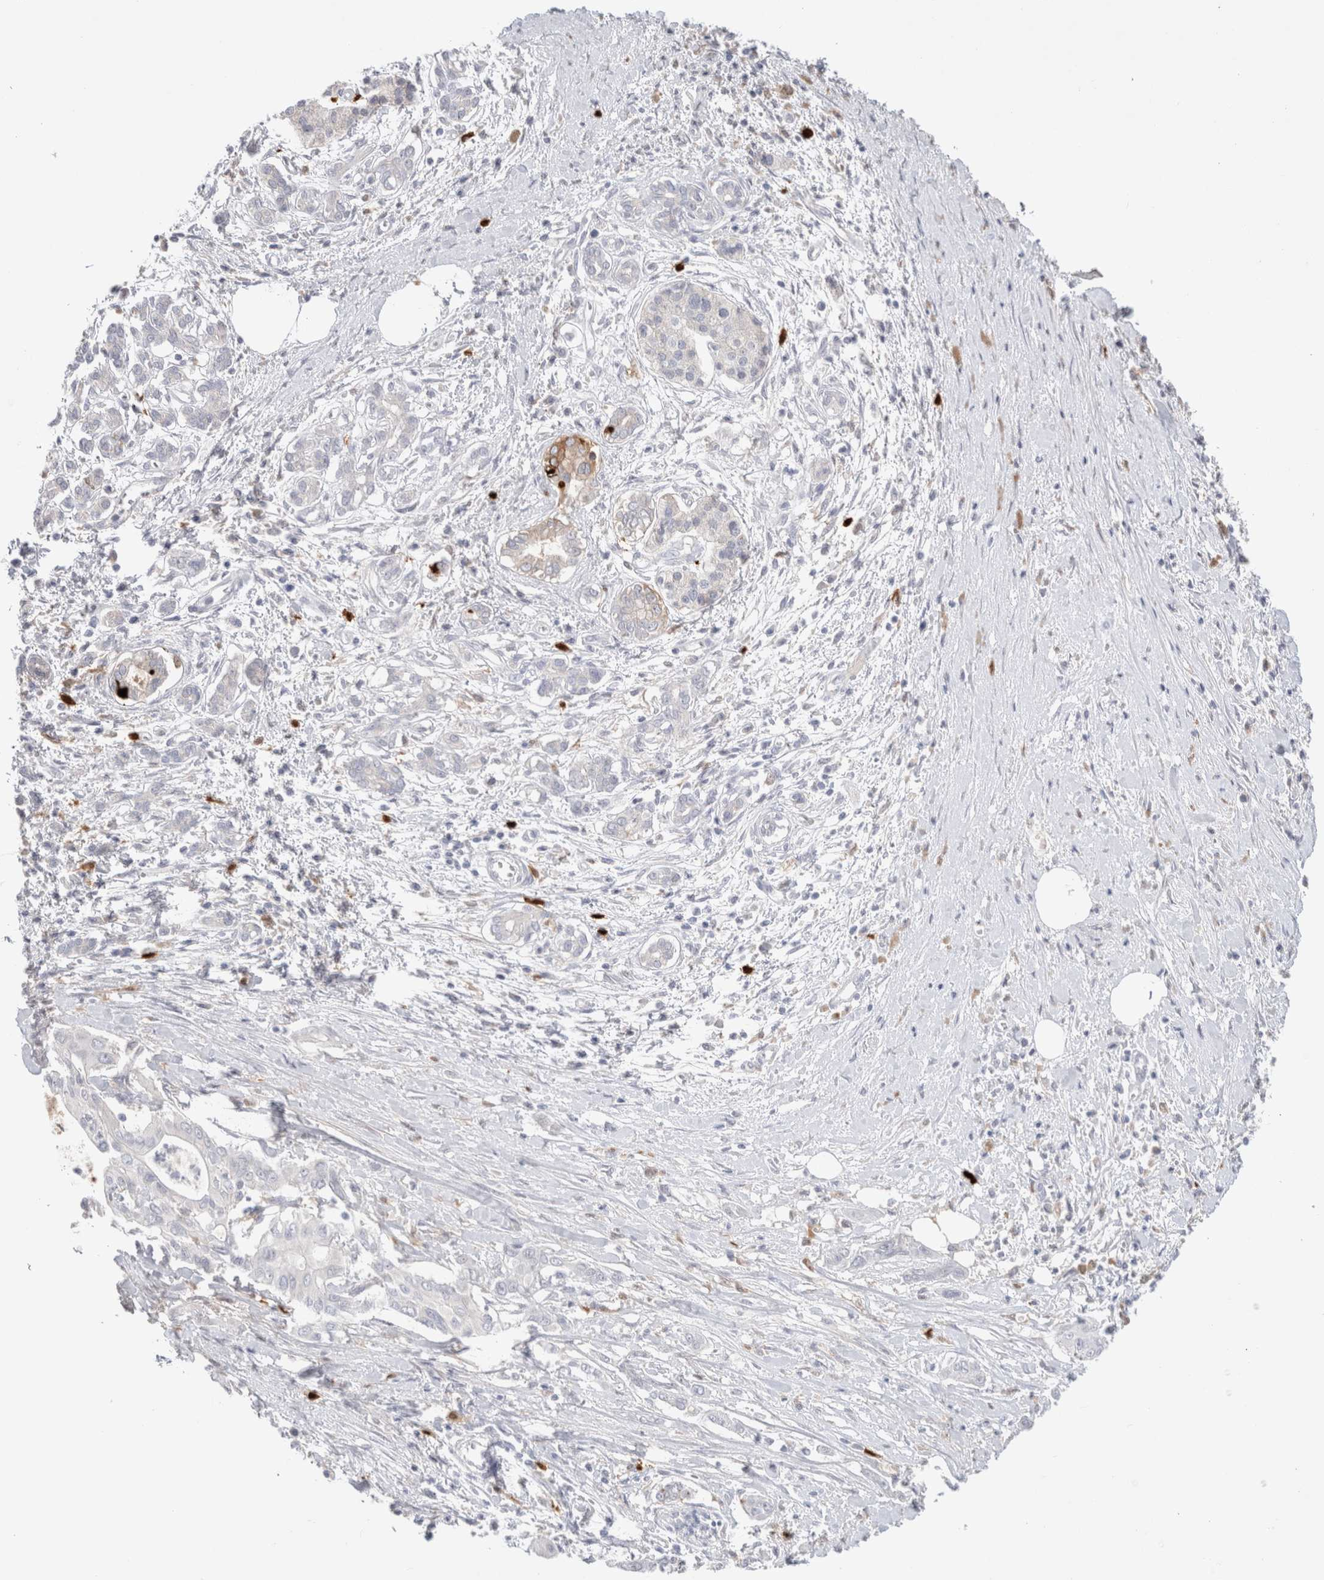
{"staining": {"intensity": "negative", "quantity": "none", "location": "none"}, "tissue": "pancreatic cancer", "cell_type": "Tumor cells", "image_type": "cancer", "snomed": [{"axis": "morphology", "description": "Adenocarcinoma, NOS"}, {"axis": "topography", "description": "Pancreas"}], "caption": "A high-resolution image shows IHC staining of pancreatic adenocarcinoma, which demonstrates no significant positivity in tumor cells. (DAB immunohistochemistry, high magnification).", "gene": "HPGDS", "patient": {"sex": "male", "age": 58}}